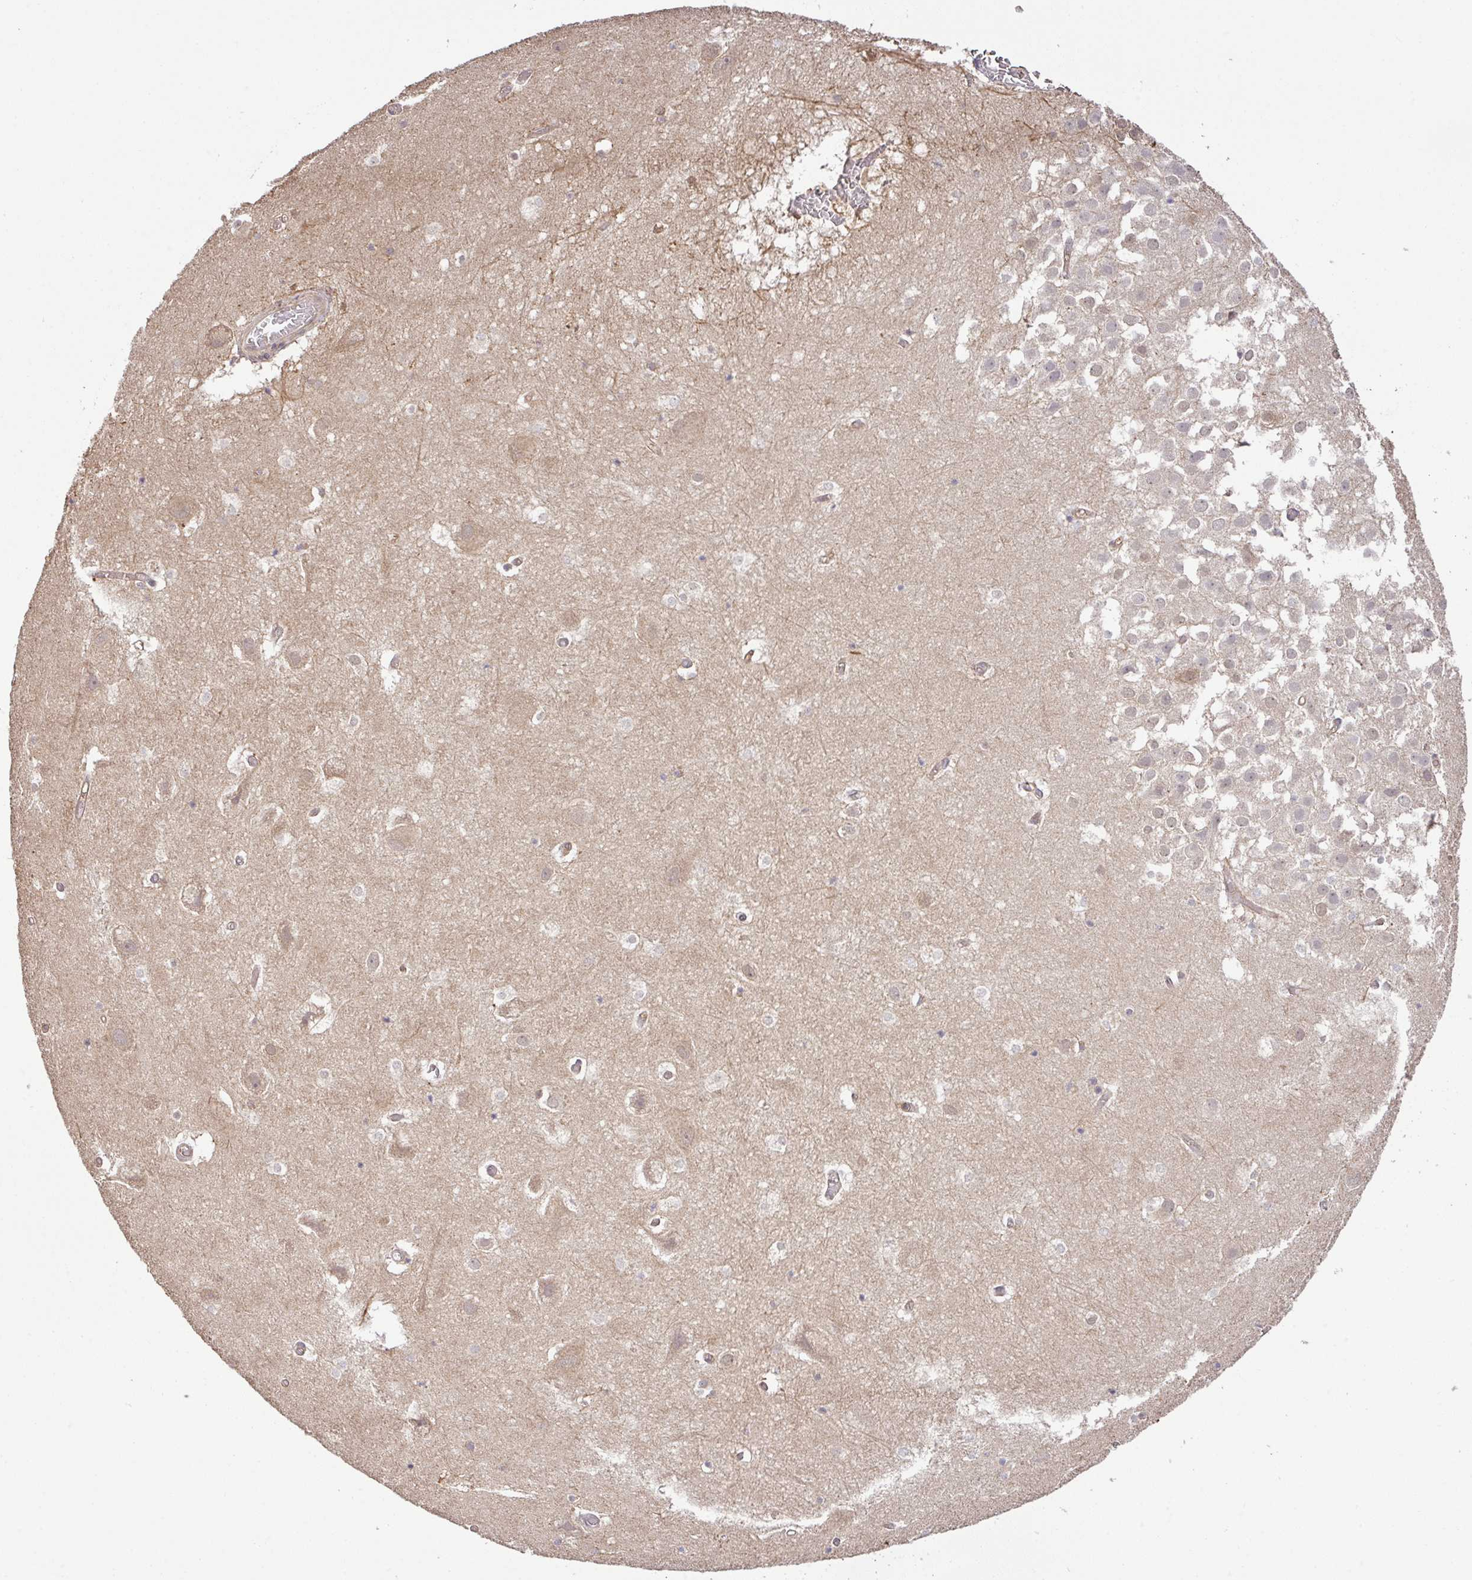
{"staining": {"intensity": "negative", "quantity": "none", "location": "none"}, "tissue": "hippocampus", "cell_type": "Glial cells", "image_type": "normal", "snomed": [{"axis": "morphology", "description": "Normal tissue, NOS"}, {"axis": "topography", "description": "Hippocampus"}], "caption": "Immunohistochemistry histopathology image of normal hippocampus stained for a protein (brown), which shows no staining in glial cells.", "gene": "GSPT1", "patient": {"sex": "female", "age": 52}}